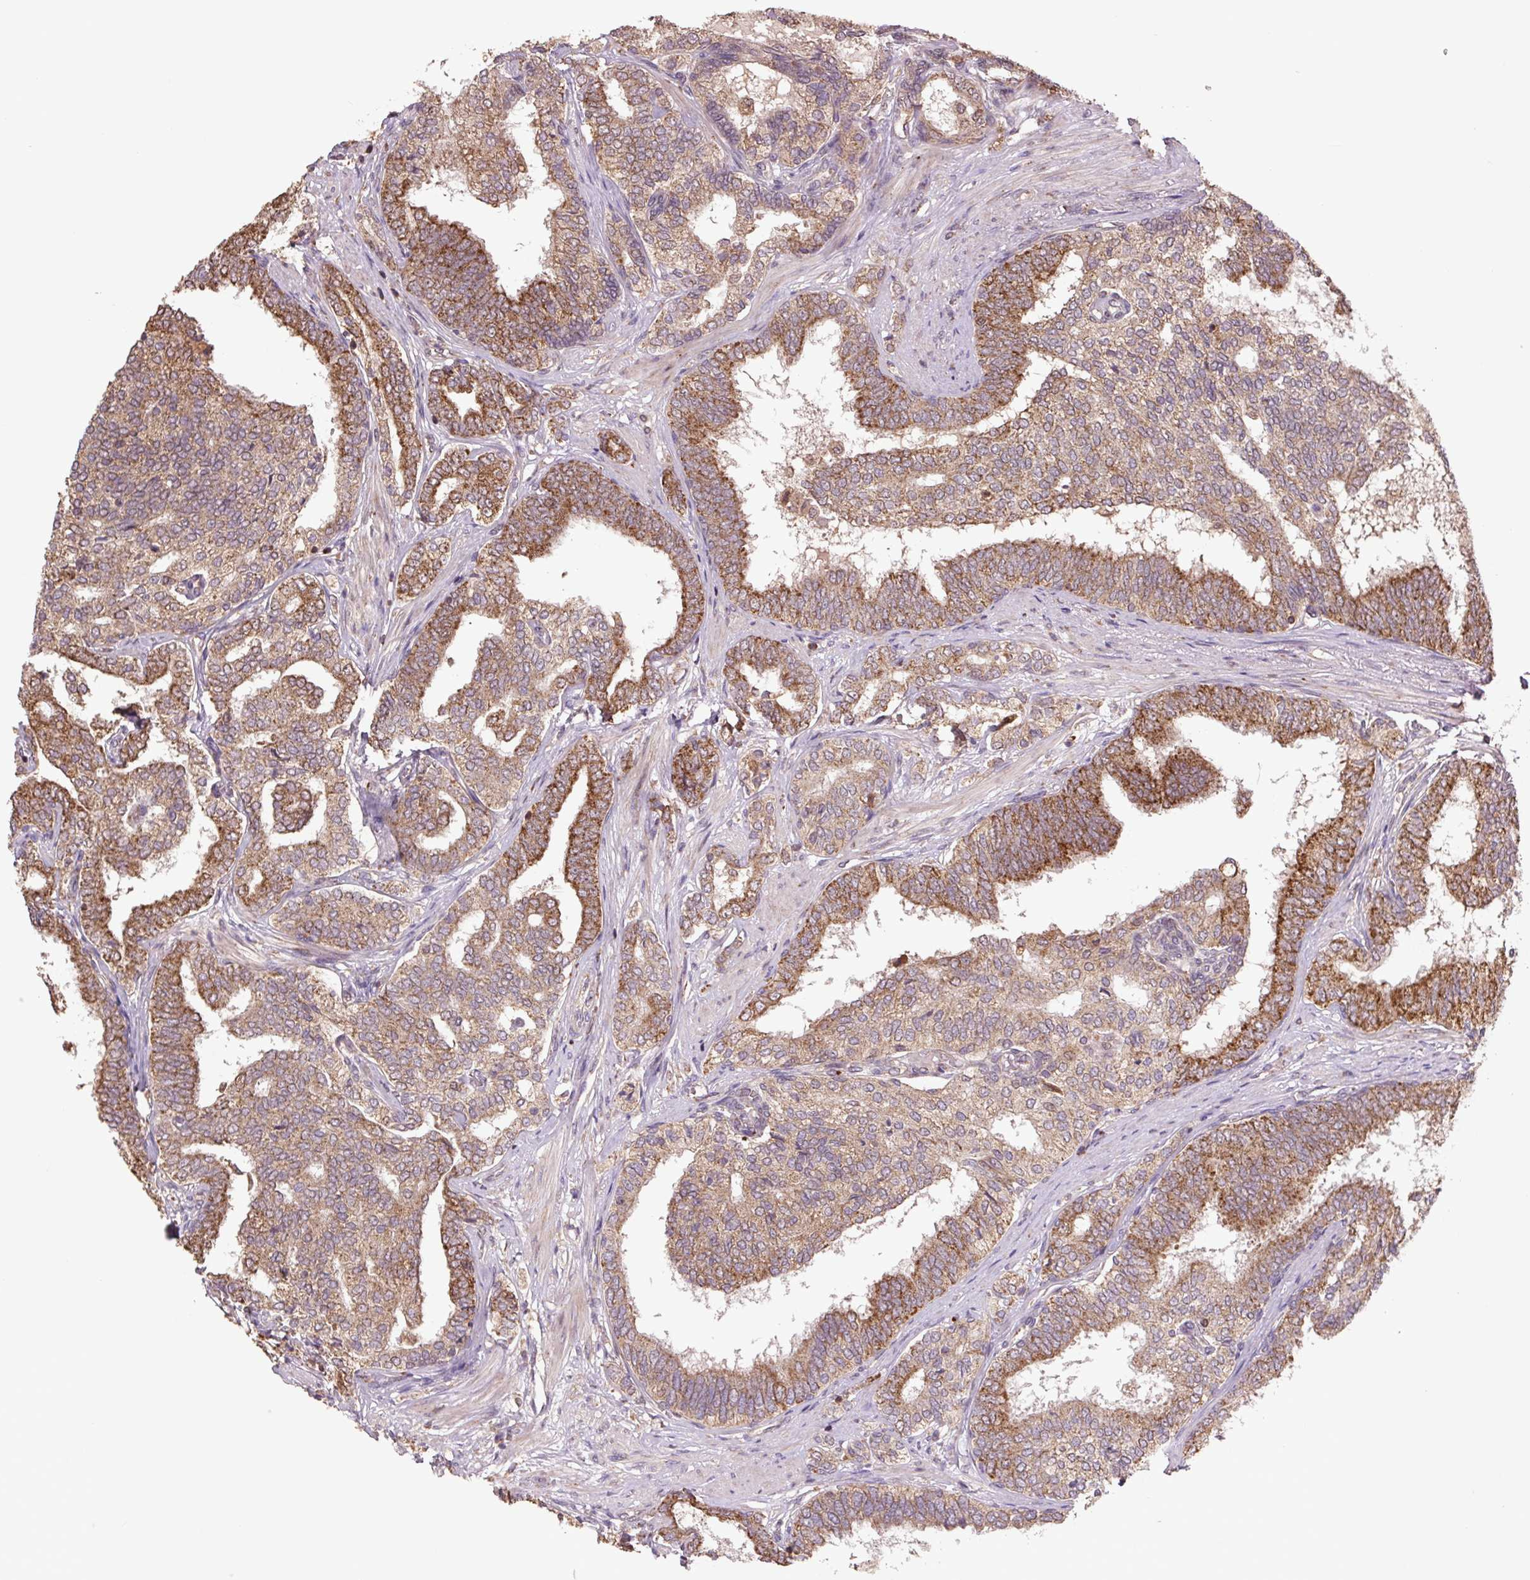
{"staining": {"intensity": "moderate", "quantity": ">75%", "location": "cytoplasmic/membranous"}, "tissue": "prostate cancer", "cell_type": "Tumor cells", "image_type": "cancer", "snomed": [{"axis": "morphology", "description": "Adenocarcinoma, High grade"}, {"axis": "topography", "description": "Prostate"}], "caption": "Immunohistochemistry (DAB) staining of prostate cancer displays moderate cytoplasmic/membranous protein staining in approximately >75% of tumor cells.", "gene": "TMEM160", "patient": {"sex": "male", "age": 72}}